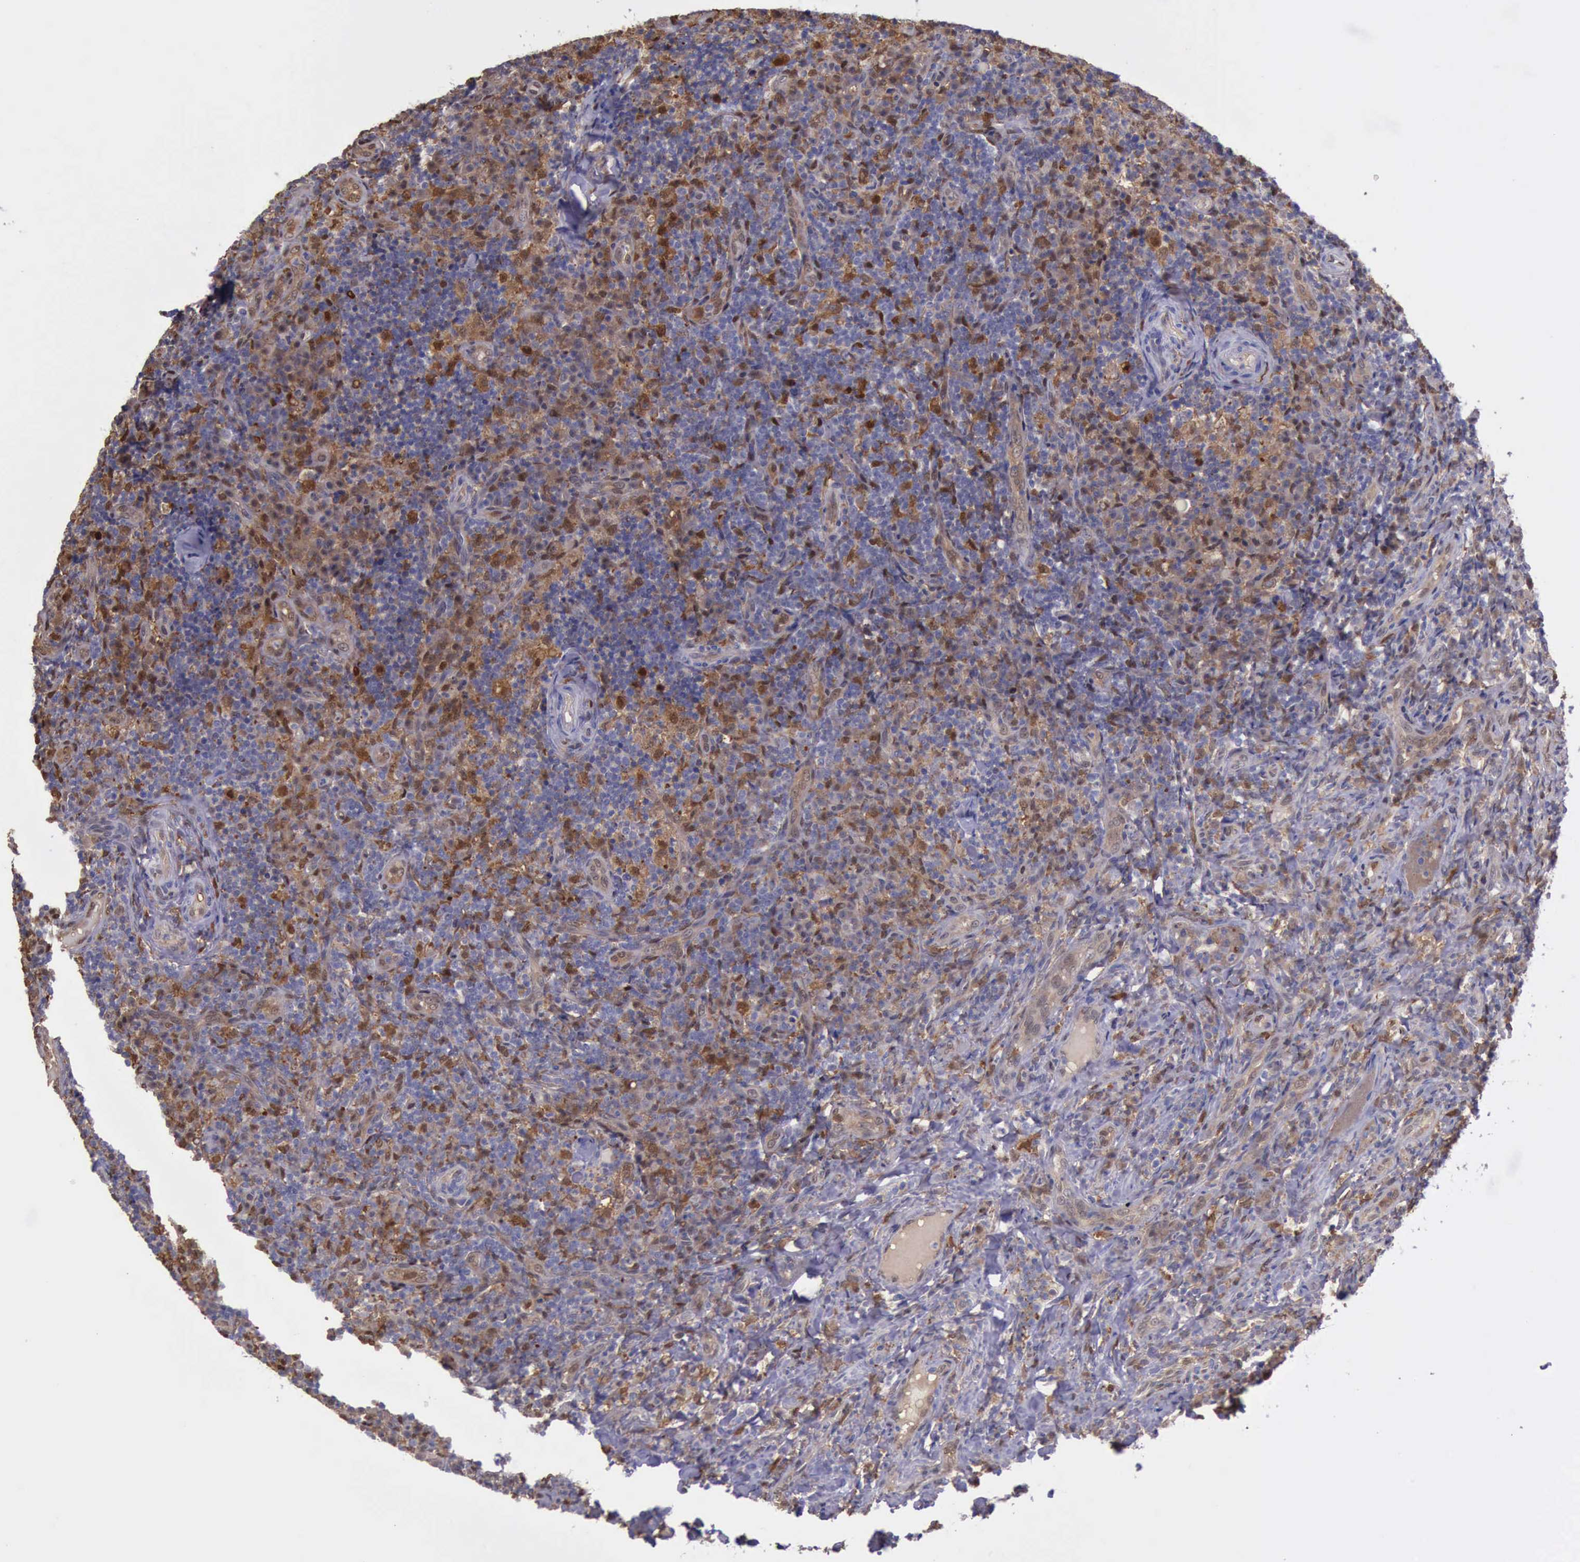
{"staining": {"intensity": "strong", "quantity": "<25%", "location": "cytoplasmic/membranous,nuclear"}, "tissue": "lymph node", "cell_type": "Non-germinal center cells", "image_type": "normal", "snomed": [{"axis": "morphology", "description": "Normal tissue, NOS"}, {"axis": "morphology", "description": "Inflammation, NOS"}, {"axis": "topography", "description": "Lymph node"}], "caption": "Lymph node stained for a protein demonstrates strong cytoplasmic/membranous,nuclear positivity in non-germinal center cells.", "gene": "TYMP", "patient": {"sex": "male", "age": 46}}